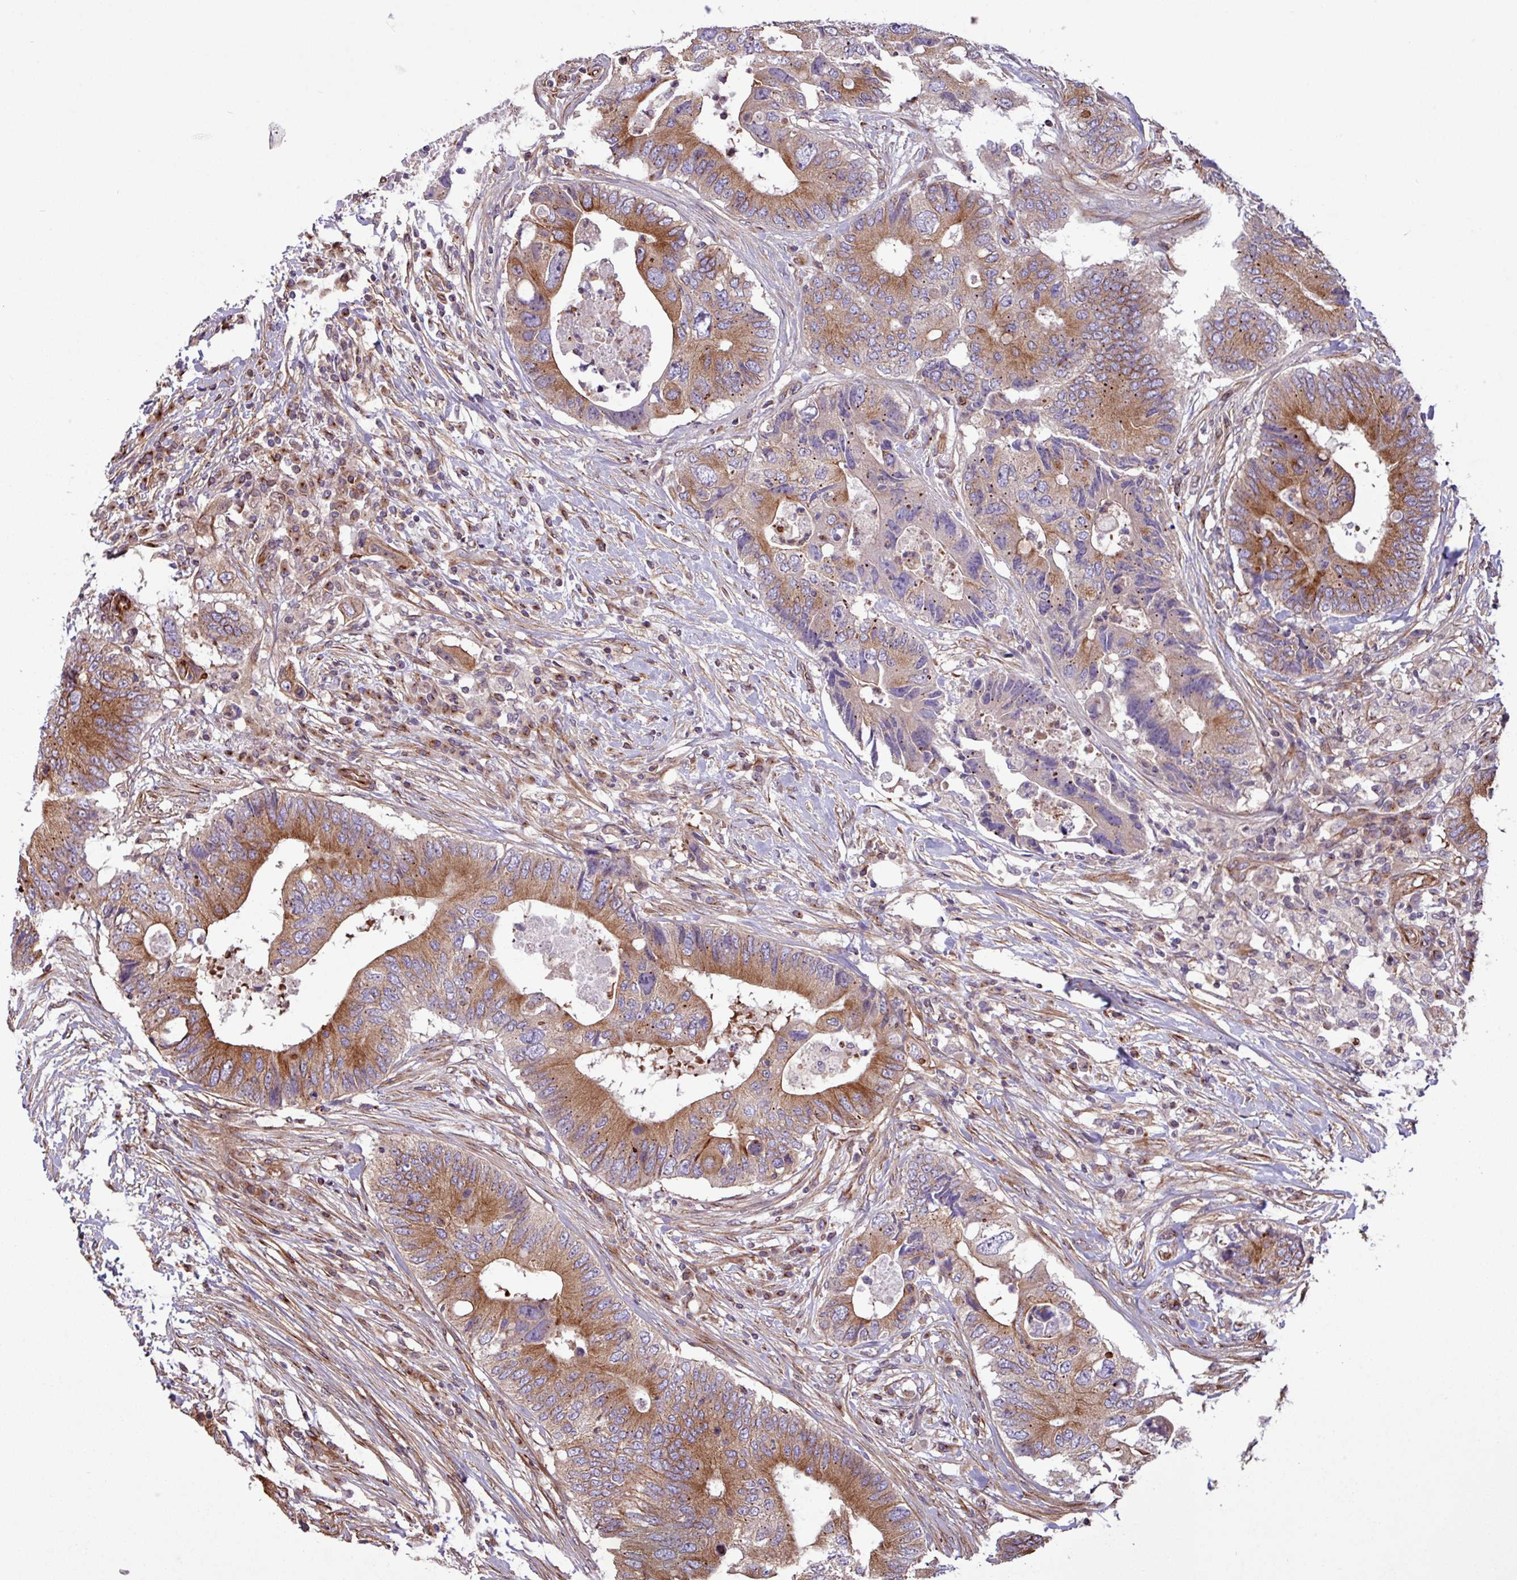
{"staining": {"intensity": "moderate", "quantity": ">75%", "location": "cytoplasmic/membranous"}, "tissue": "colorectal cancer", "cell_type": "Tumor cells", "image_type": "cancer", "snomed": [{"axis": "morphology", "description": "Adenocarcinoma, NOS"}, {"axis": "topography", "description": "Colon"}], "caption": "Tumor cells demonstrate medium levels of moderate cytoplasmic/membranous staining in approximately >75% of cells in colorectal cancer (adenocarcinoma). (DAB = brown stain, brightfield microscopy at high magnification).", "gene": "ZNF300", "patient": {"sex": "male", "age": 71}}